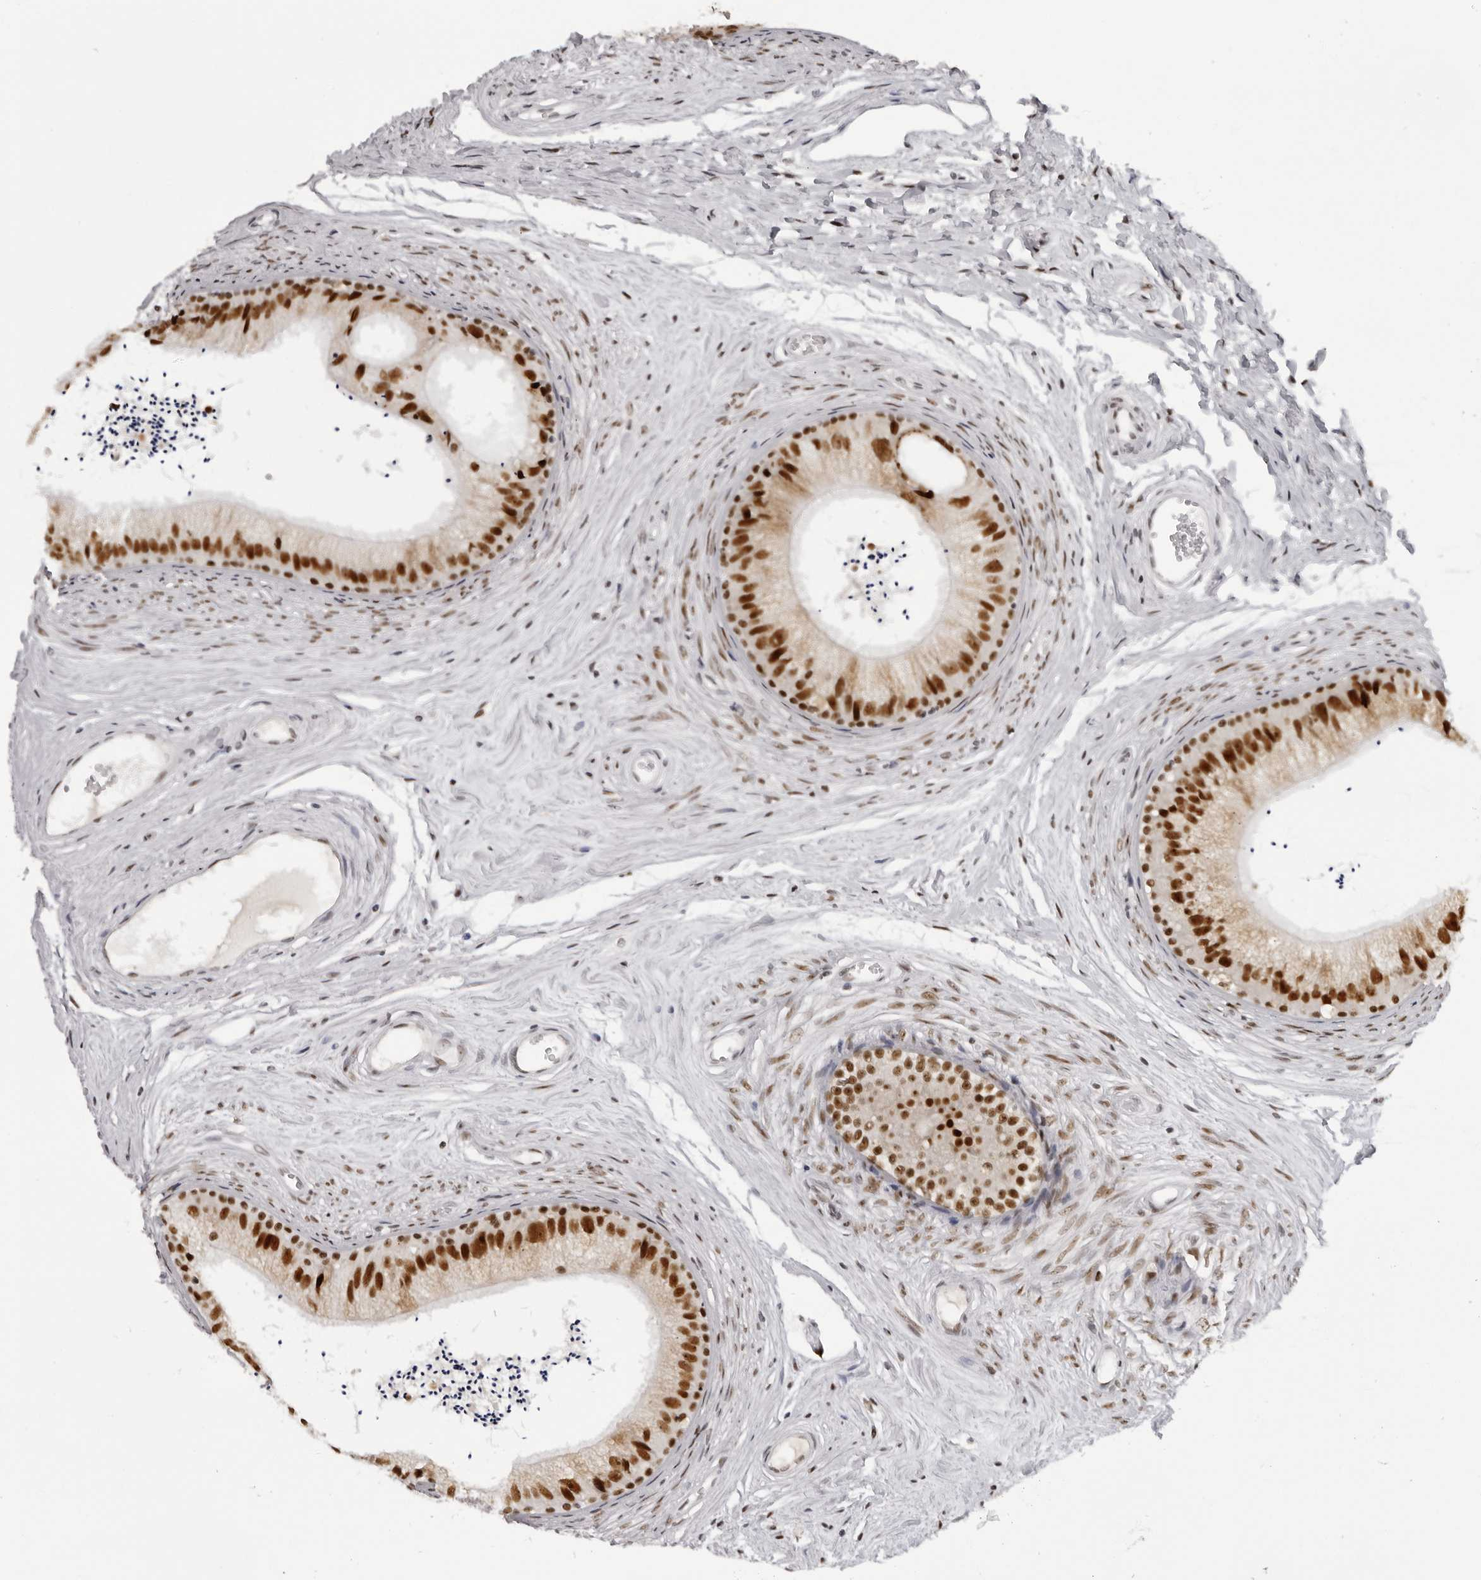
{"staining": {"intensity": "strong", "quantity": ">75%", "location": "nuclear"}, "tissue": "epididymis", "cell_type": "Glandular cells", "image_type": "normal", "snomed": [{"axis": "morphology", "description": "Normal tissue, NOS"}, {"axis": "topography", "description": "Epididymis"}], "caption": "This is a micrograph of immunohistochemistry (IHC) staining of unremarkable epididymis, which shows strong expression in the nuclear of glandular cells.", "gene": "HEXIM2", "patient": {"sex": "male", "age": 56}}